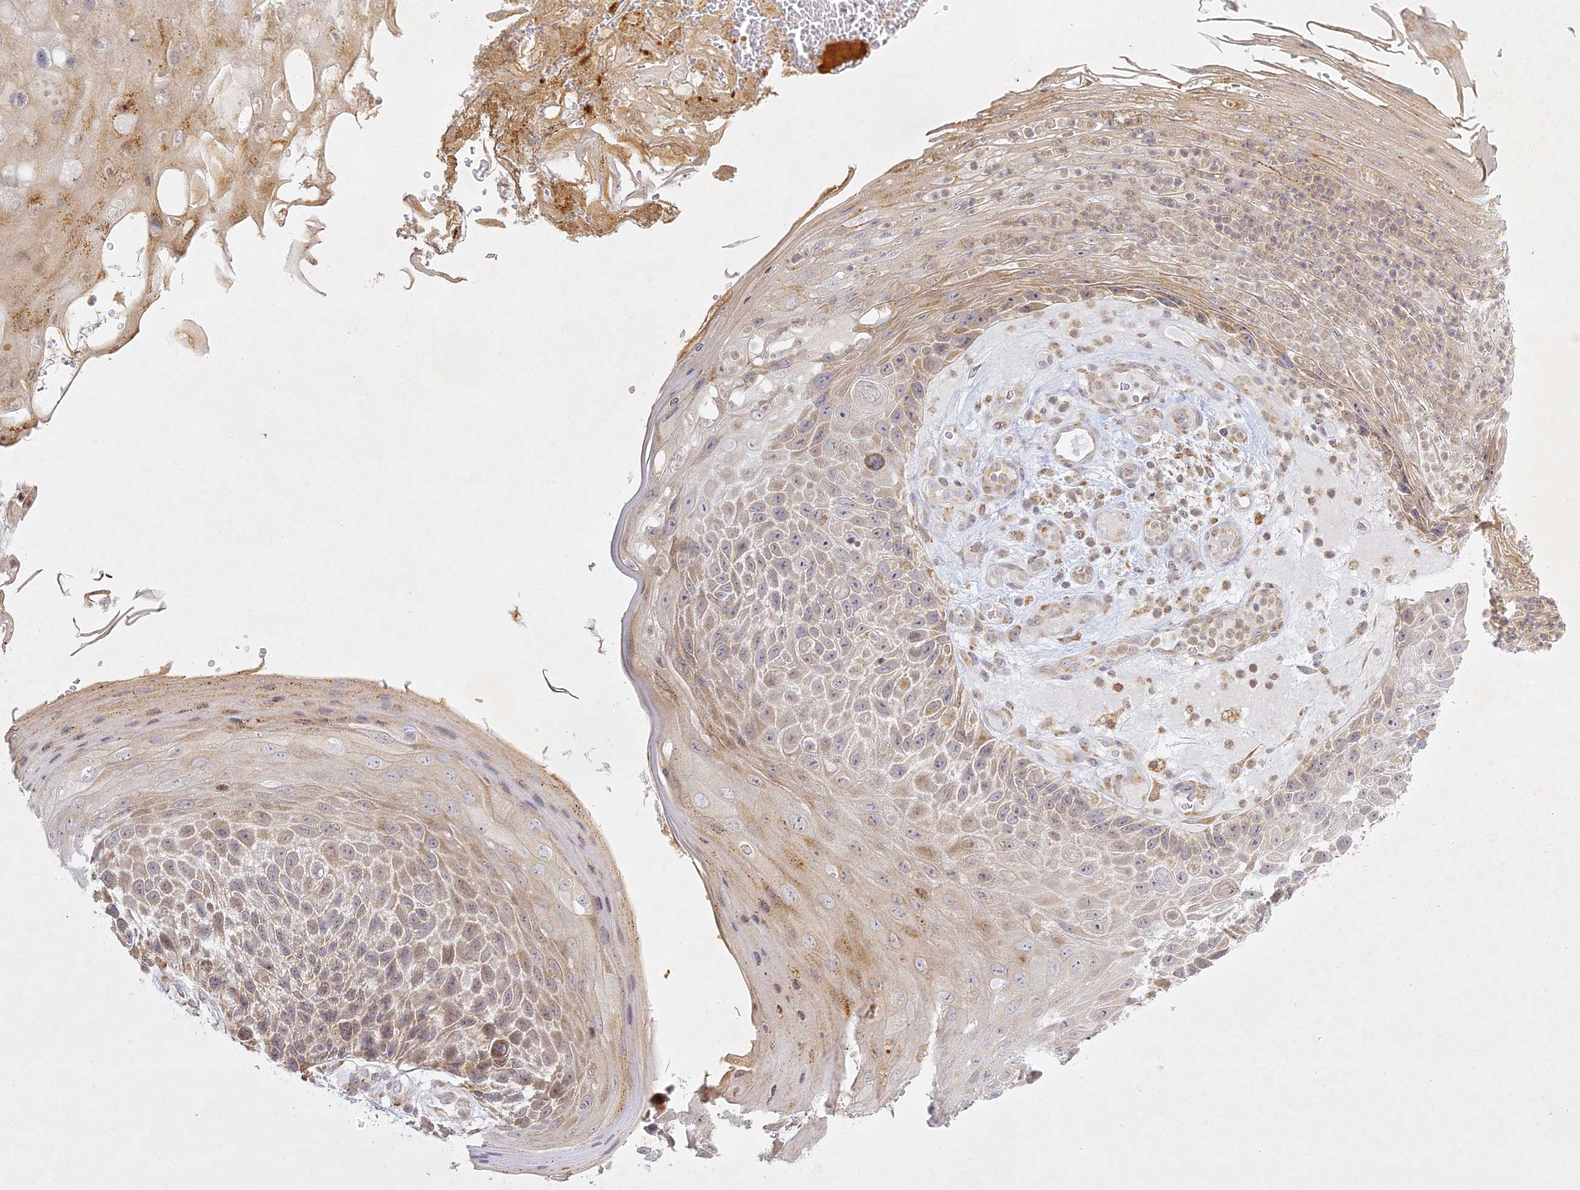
{"staining": {"intensity": "weak", "quantity": "25%-75%", "location": "cytoplasmic/membranous"}, "tissue": "skin cancer", "cell_type": "Tumor cells", "image_type": "cancer", "snomed": [{"axis": "morphology", "description": "Squamous cell carcinoma, NOS"}, {"axis": "topography", "description": "Skin"}], "caption": "Weak cytoplasmic/membranous protein positivity is appreciated in about 25%-75% of tumor cells in squamous cell carcinoma (skin).", "gene": "SLC30A5", "patient": {"sex": "female", "age": 88}}